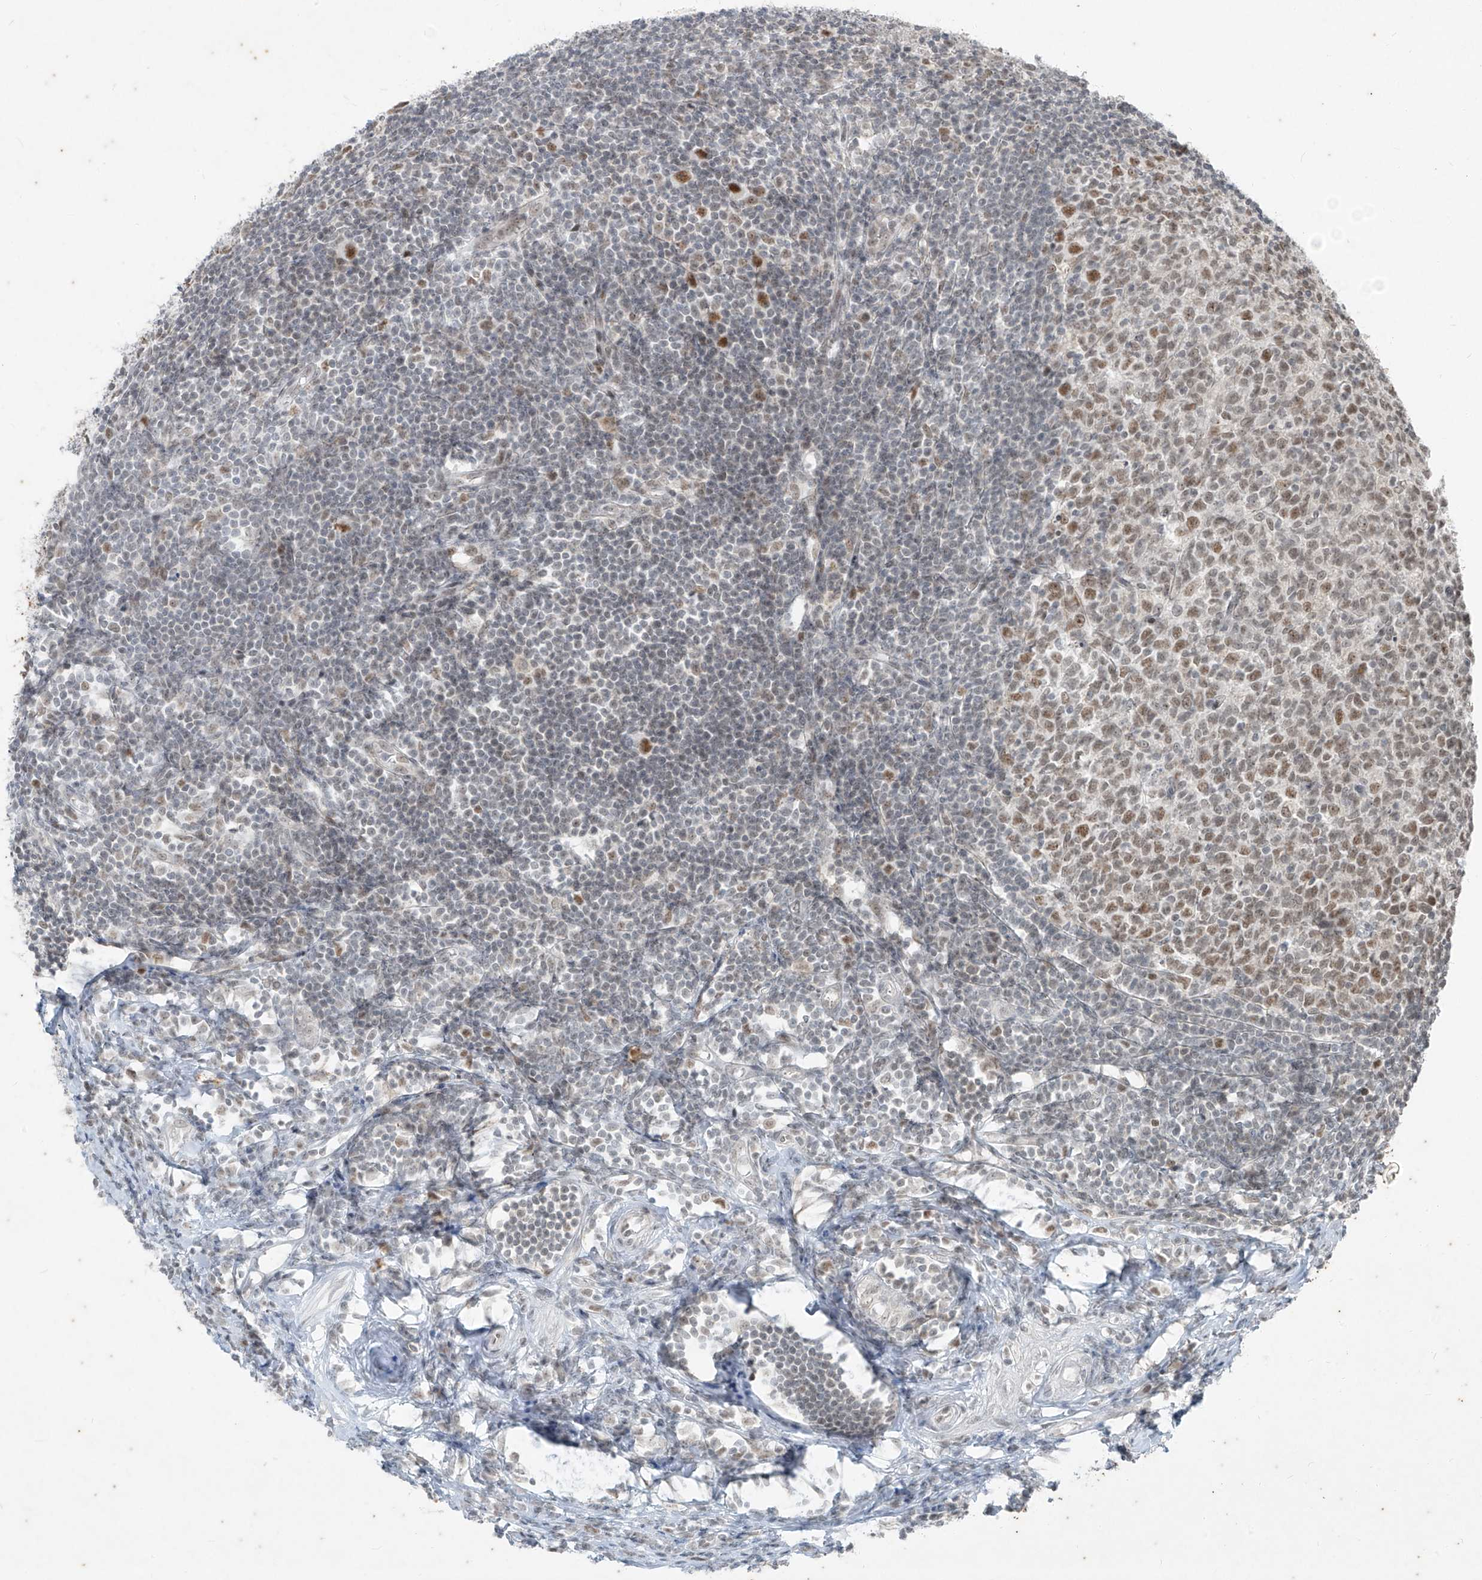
{"staining": {"intensity": "moderate", "quantity": ">75%", "location": "nuclear"}, "tissue": "appendix", "cell_type": "Glandular cells", "image_type": "normal", "snomed": [{"axis": "morphology", "description": "Normal tissue, NOS"}, {"axis": "topography", "description": "Appendix"}], "caption": "Protein analysis of normal appendix reveals moderate nuclear expression in about >75% of glandular cells. (Brightfield microscopy of DAB IHC at high magnification).", "gene": "ZNF354B", "patient": {"sex": "female", "age": 54}}